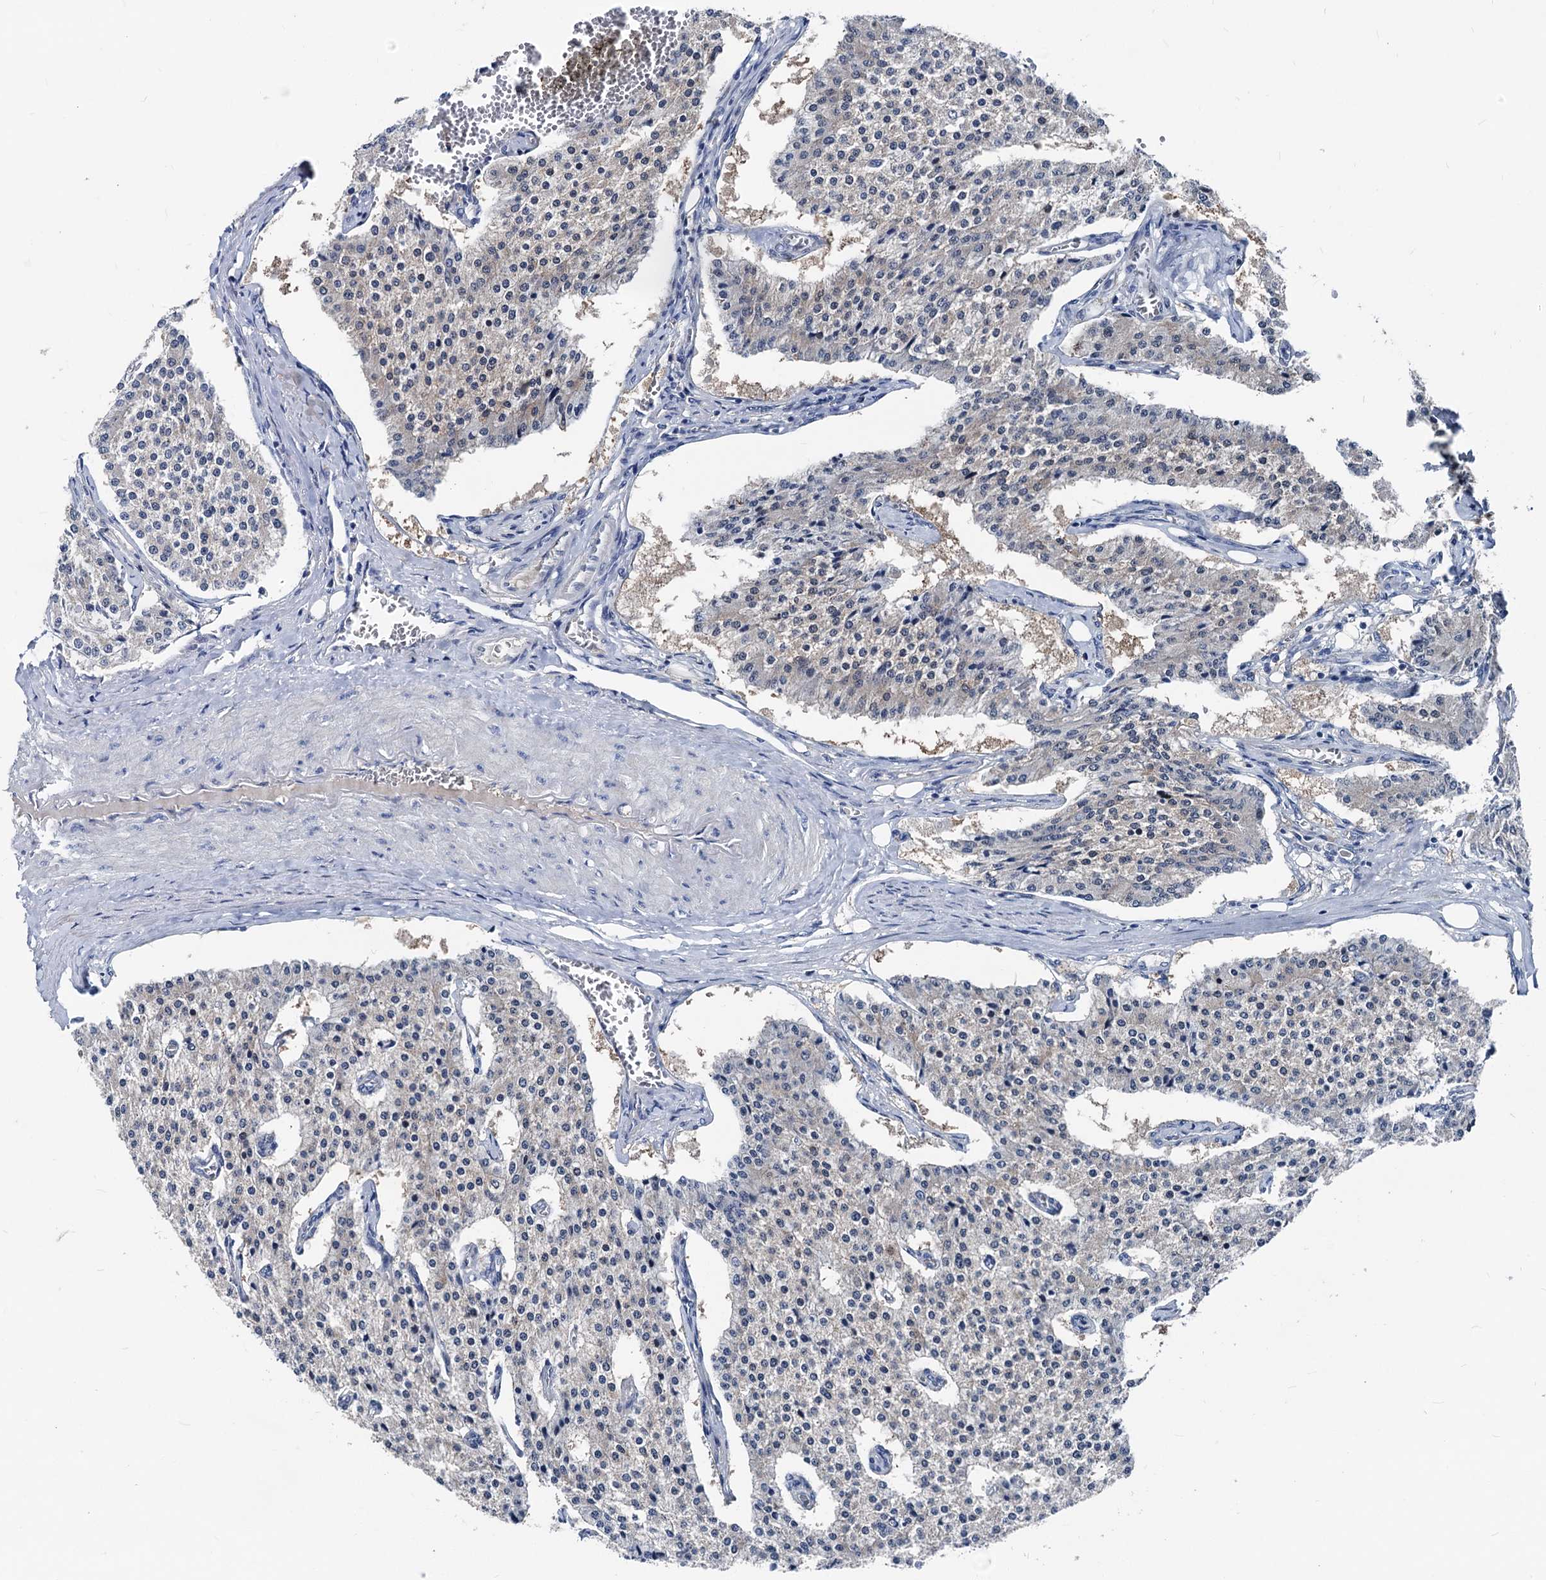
{"staining": {"intensity": "negative", "quantity": "none", "location": "none"}, "tissue": "carcinoid", "cell_type": "Tumor cells", "image_type": "cancer", "snomed": [{"axis": "morphology", "description": "Carcinoid, malignant, NOS"}, {"axis": "topography", "description": "Colon"}], "caption": "This is an immunohistochemistry micrograph of carcinoid. There is no positivity in tumor cells.", "gene": "GLO1", "patient": {"sex": "female", "age": 52}}